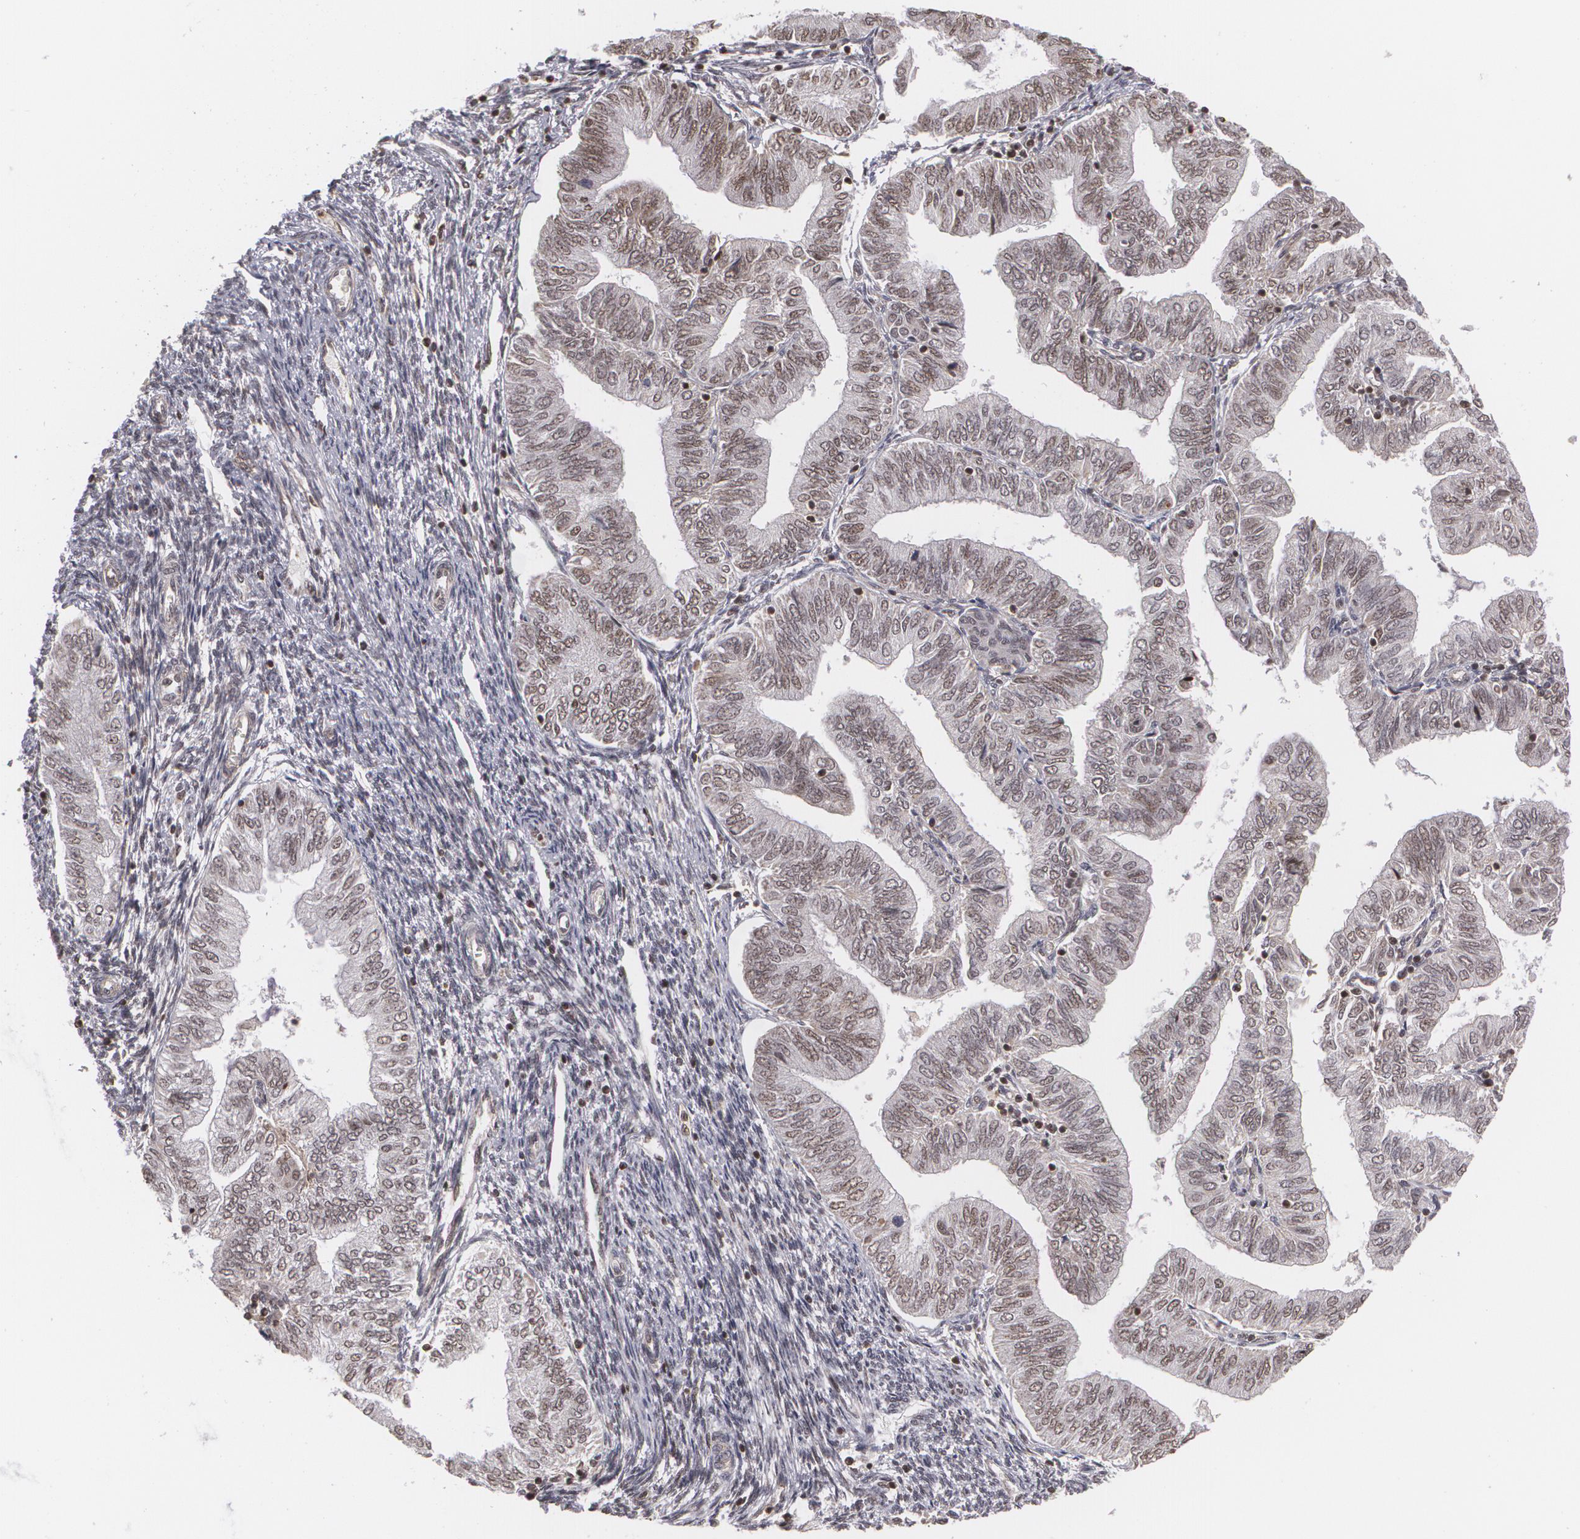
{"staining": {"intensity": "weak", "quantity": "25%-75%", "location": "nuclear"}, "tissue": "endometrial cancer", "cell_type": "Tumor cells", "image_type": "cancer", "snomed": [{"axis": "morphology", "description": "Adenocarcinoma, NOS"}, {"axis": "topography", "description": "Endometrium"}], "caption": "IHC (DAB (3,3'-diaminobenzidine)) staining of endometrial adenocarcinoma shows weak nuclear protein expression in approximately 25%-75% of tumor cells.", "gene": "MXD1", "patient": {"sex": "female", "age": 51}}